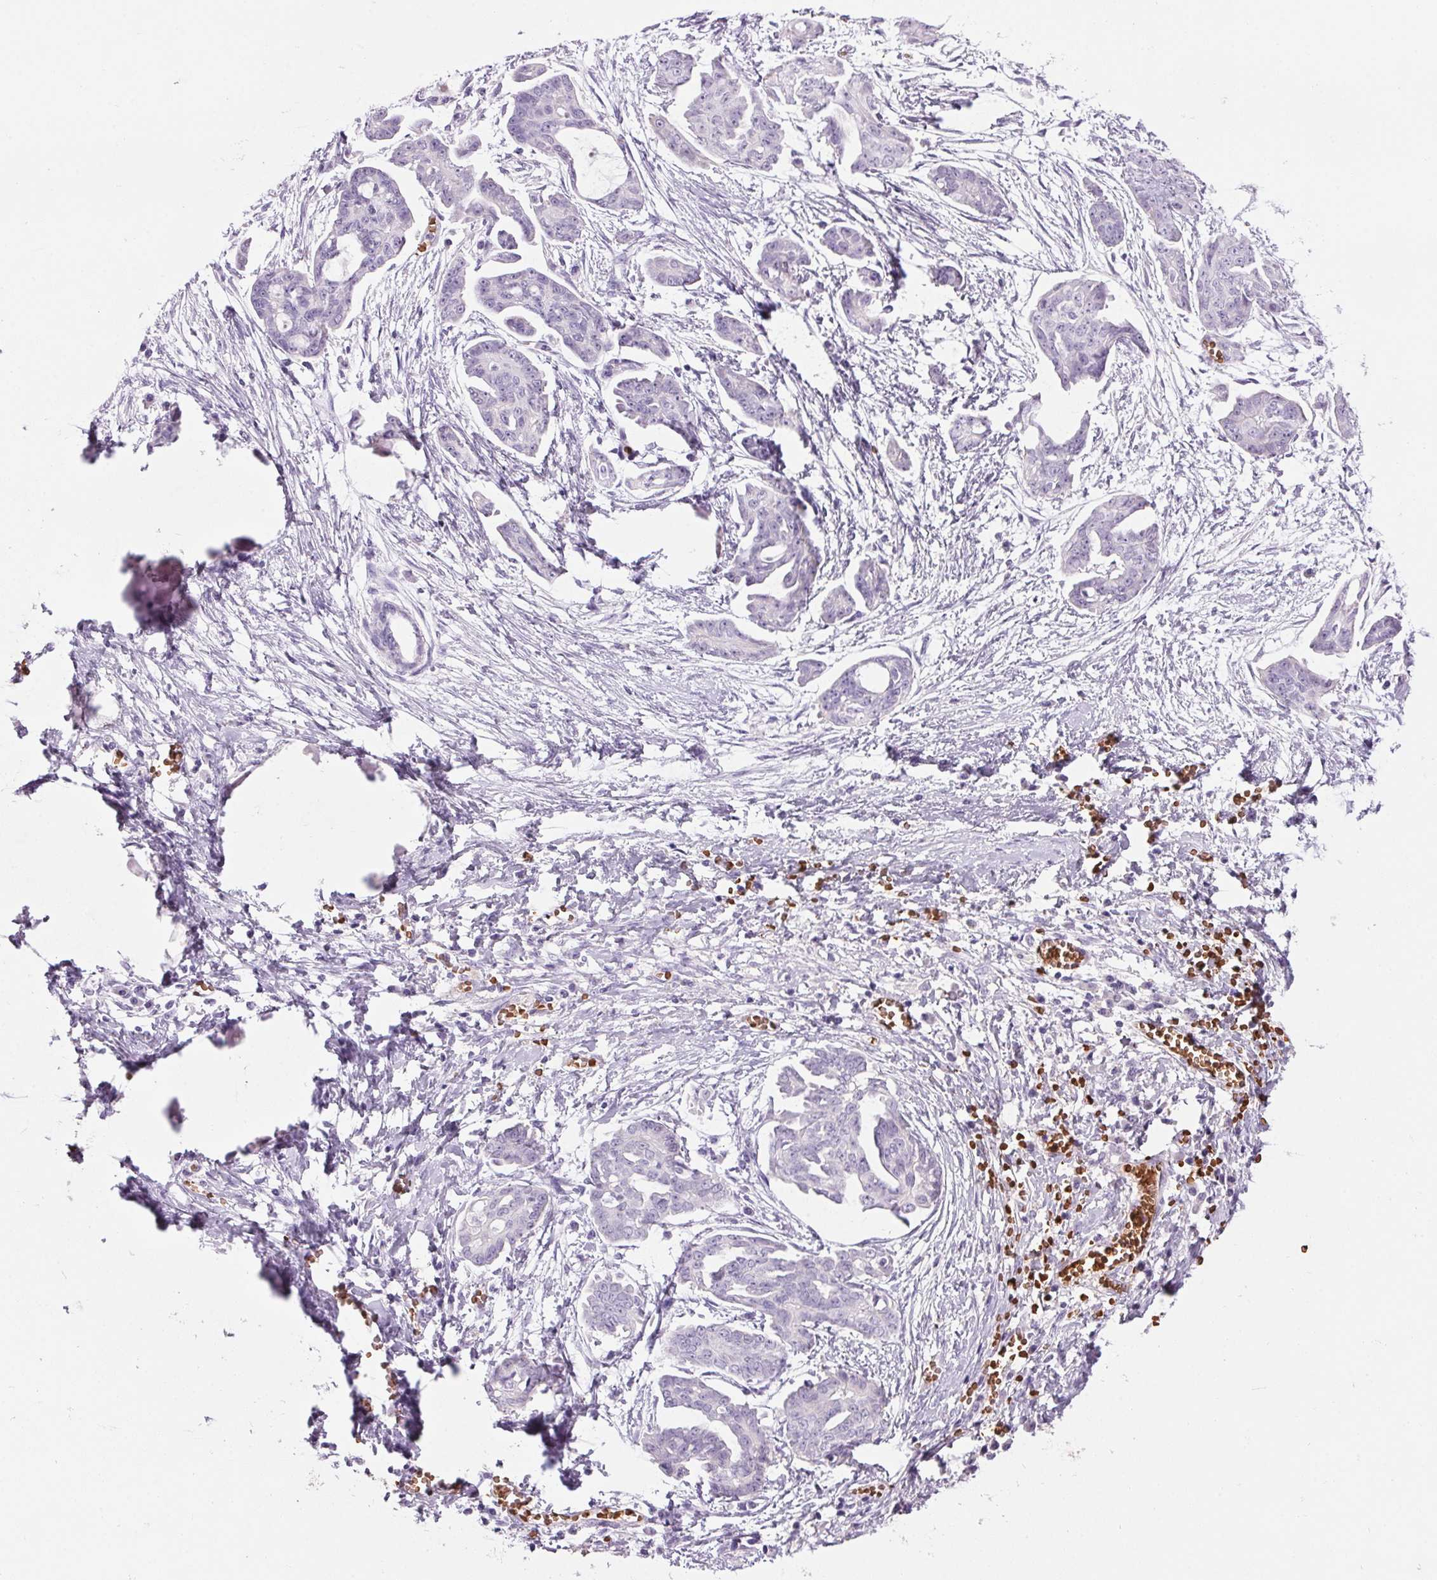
{"staining": {"intensity": "negative", "quantity": "none", "location": "none"}, "tissue": "ovarian cancer", "cell_type": "Tumor cells", "image_type": "cancer", "snomed": [{"axis": "morphology", "description": "Cystadenocarcinoma, serous, NOS"}, {"axis": "topography", "description": "Ovary"}], "caption": "Tumor cells show no significant positivity in ovarian serous cystadenocarcinoma.", "gene": "HBQ1", "patient": {"sex": "female", "age": 71}}